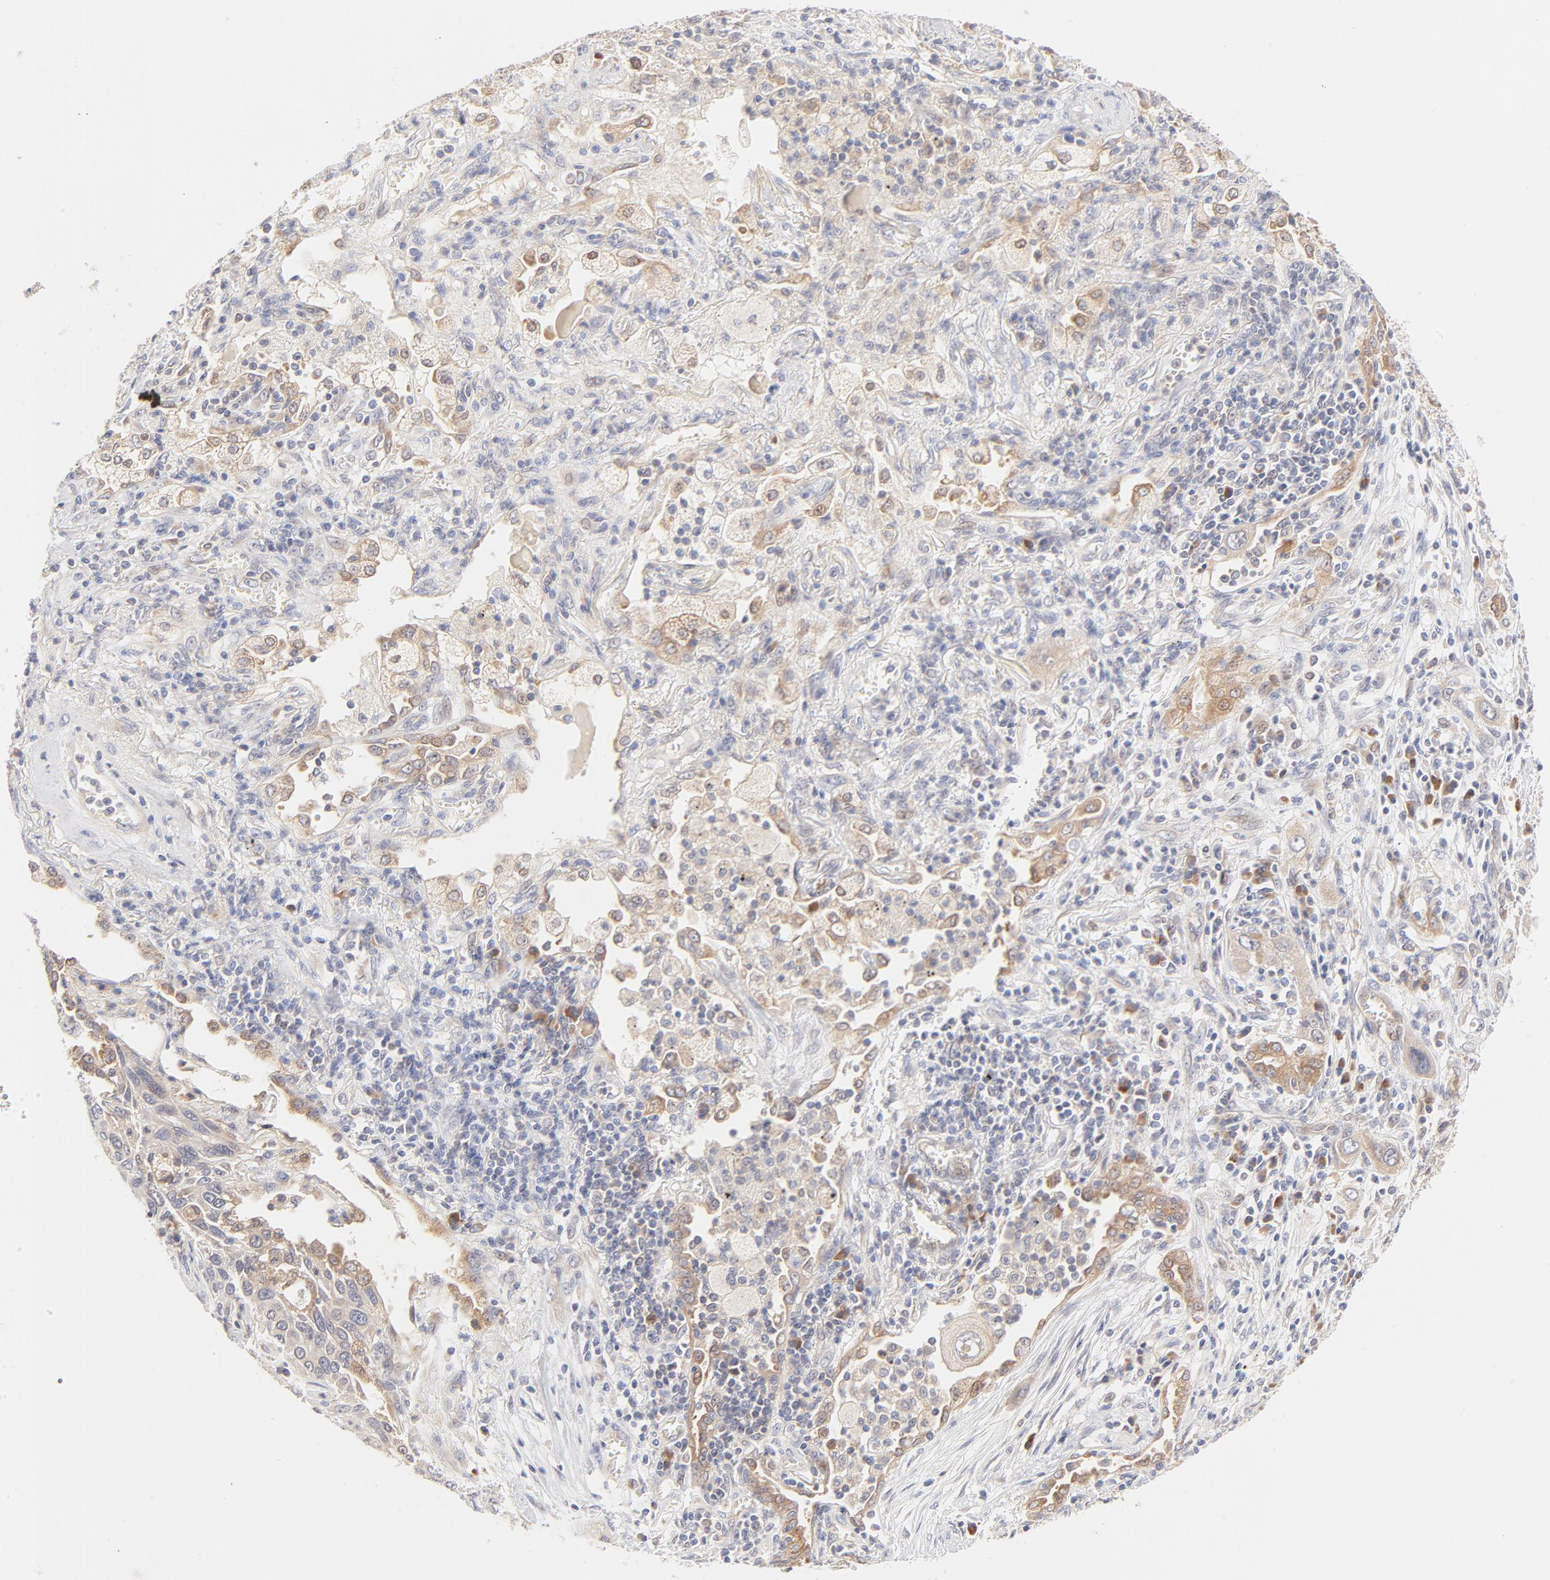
{"staining": {"intensity": "moderate", "quantity": ">75%", "location": "cytoplasmic/membranous"}, "tissue": "lung cancer", "cell_type": "Tumor cells", "image_type": "cancer", "snomed": [{"axis": "morphology", "description": "Squamous cell carcinoma, NOS"}, {"axis": "topography", "description": "Lung"}], "caption": "Immunohistochemical staining of lung cancer (squamous cell carcinoma) reveals medium levels of moderate cytoplasmic/membranous protein positivity in about >75% of tumor cells. The protein of interest is stained brown, and the nuclei are stained in blue (DAB (3,3'-diaminobenzidine) IHC with brightfield microscopy, high magnification).", "gene": "RPS6KA1", "patient": {"sex": "female", "age": 76}}